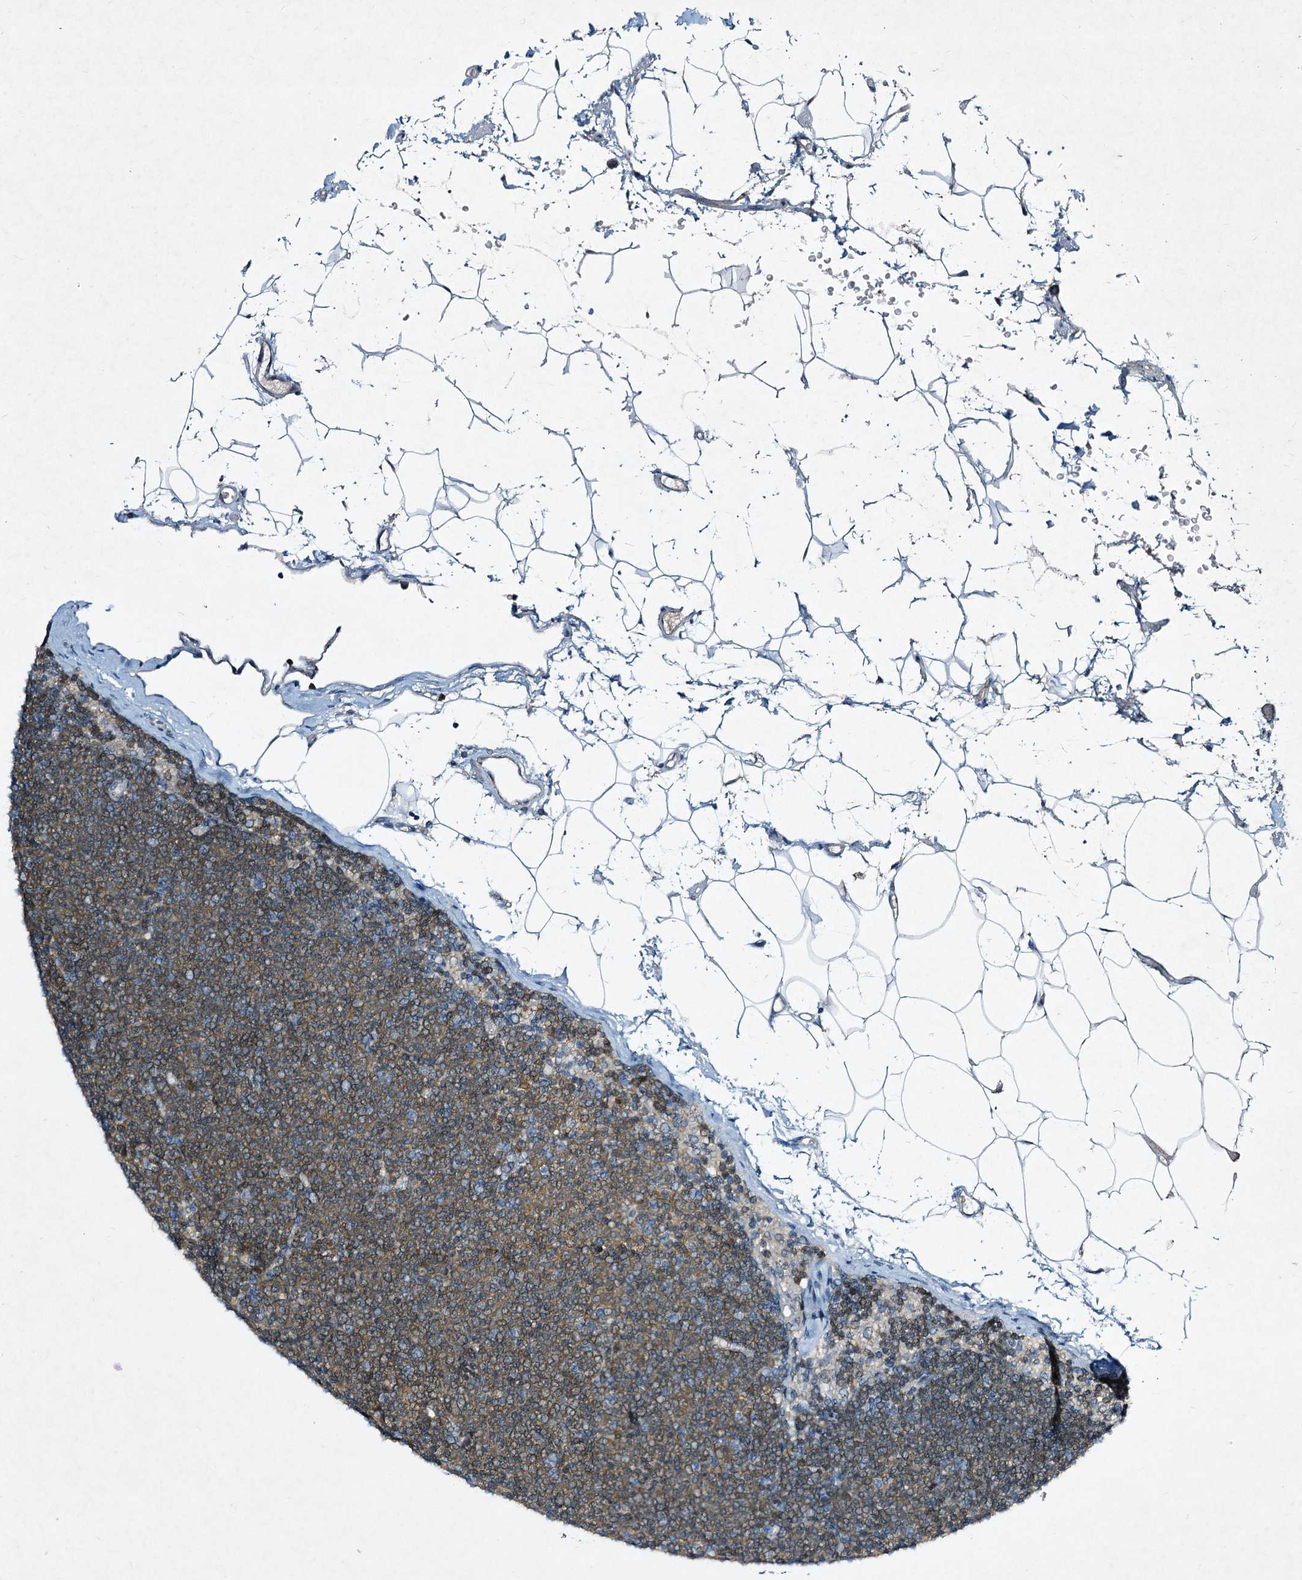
{"staining": {"intensity": "moderate", "quantity": ">75%", "location": "cytoplasmic/membranous"}, "tissue": "lymphoma", "cell_type": "Tumor cells", "image_type": "cancer", "snomed": [{"axis": "morphology", "description": "Malignant lymphoma, non-Hodgkin's type, Low grade"}, {"axis": "topography", "description": "Lymph node"}], "caption": "Brown immunohistochemical staining in human lymphoma exhibits moderate cytoplasmic/membranous expression in about >75% of tumor cells.", "gene": "STAP1", "patient": {"sex": "female", "age": 53}}